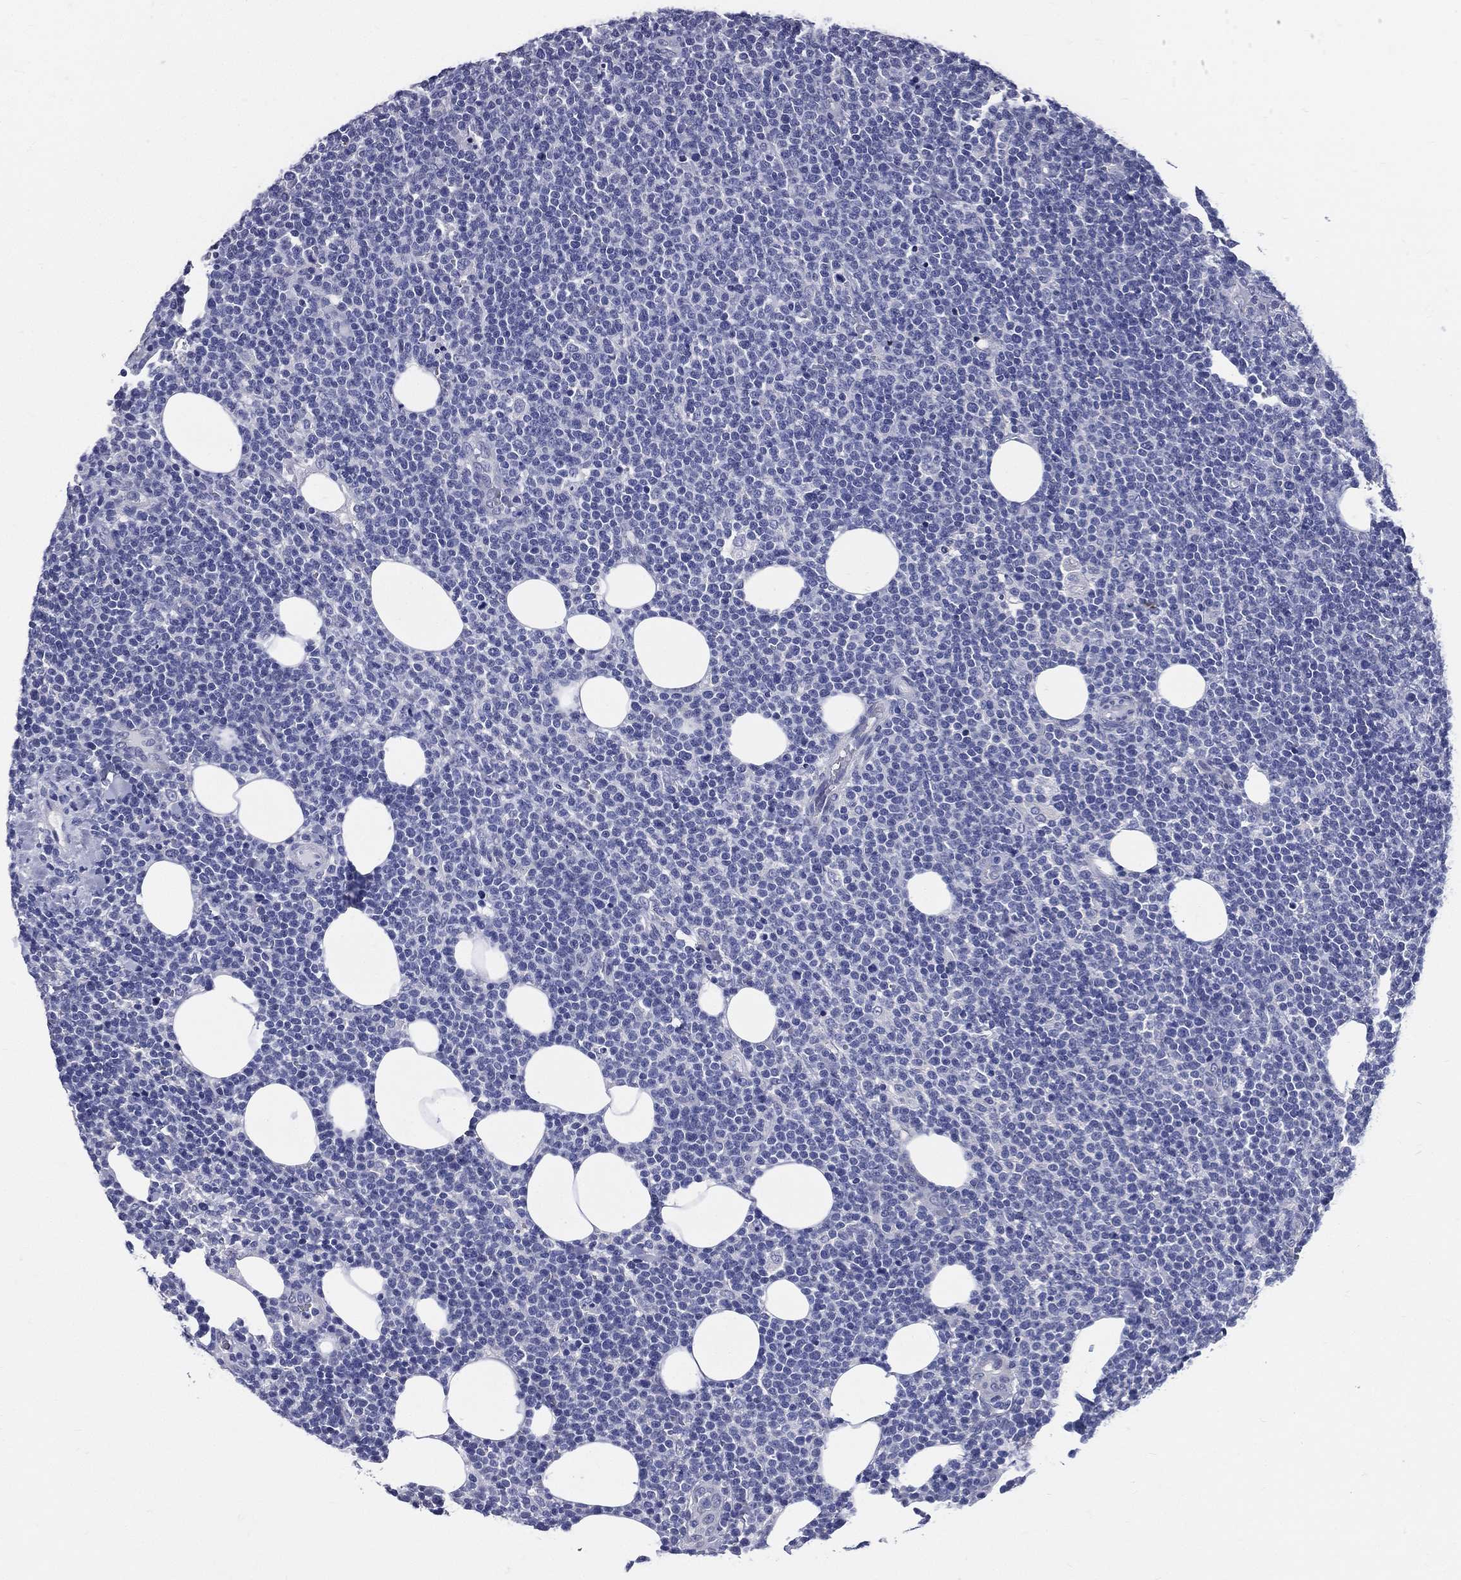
{"staining": {"intensity": "negative", "quantity": "none", "location": "none"}, "tissue": "lymphoma", "cell_type": "Tumor cells", "image_type": "cancer", "snomed": [{"axis": "morphology", "description": "Malignant lymphoma, non-Hodgkin's type, High grade"}, {"axis": "topography", "description": "Lymph node"}], "caption": "Immunohistochemistry (IHC) image of human lymphoma stained for a protein (brown), which reveals no staining in tumor cells. The staining was performed using DAB to visualize the protein expression in brown, while the nuclei were stained in blue with hematoxylin (Magnification: 20x).", "gene": "DPYS", "patient": {"sex": "male", "age": 61}}